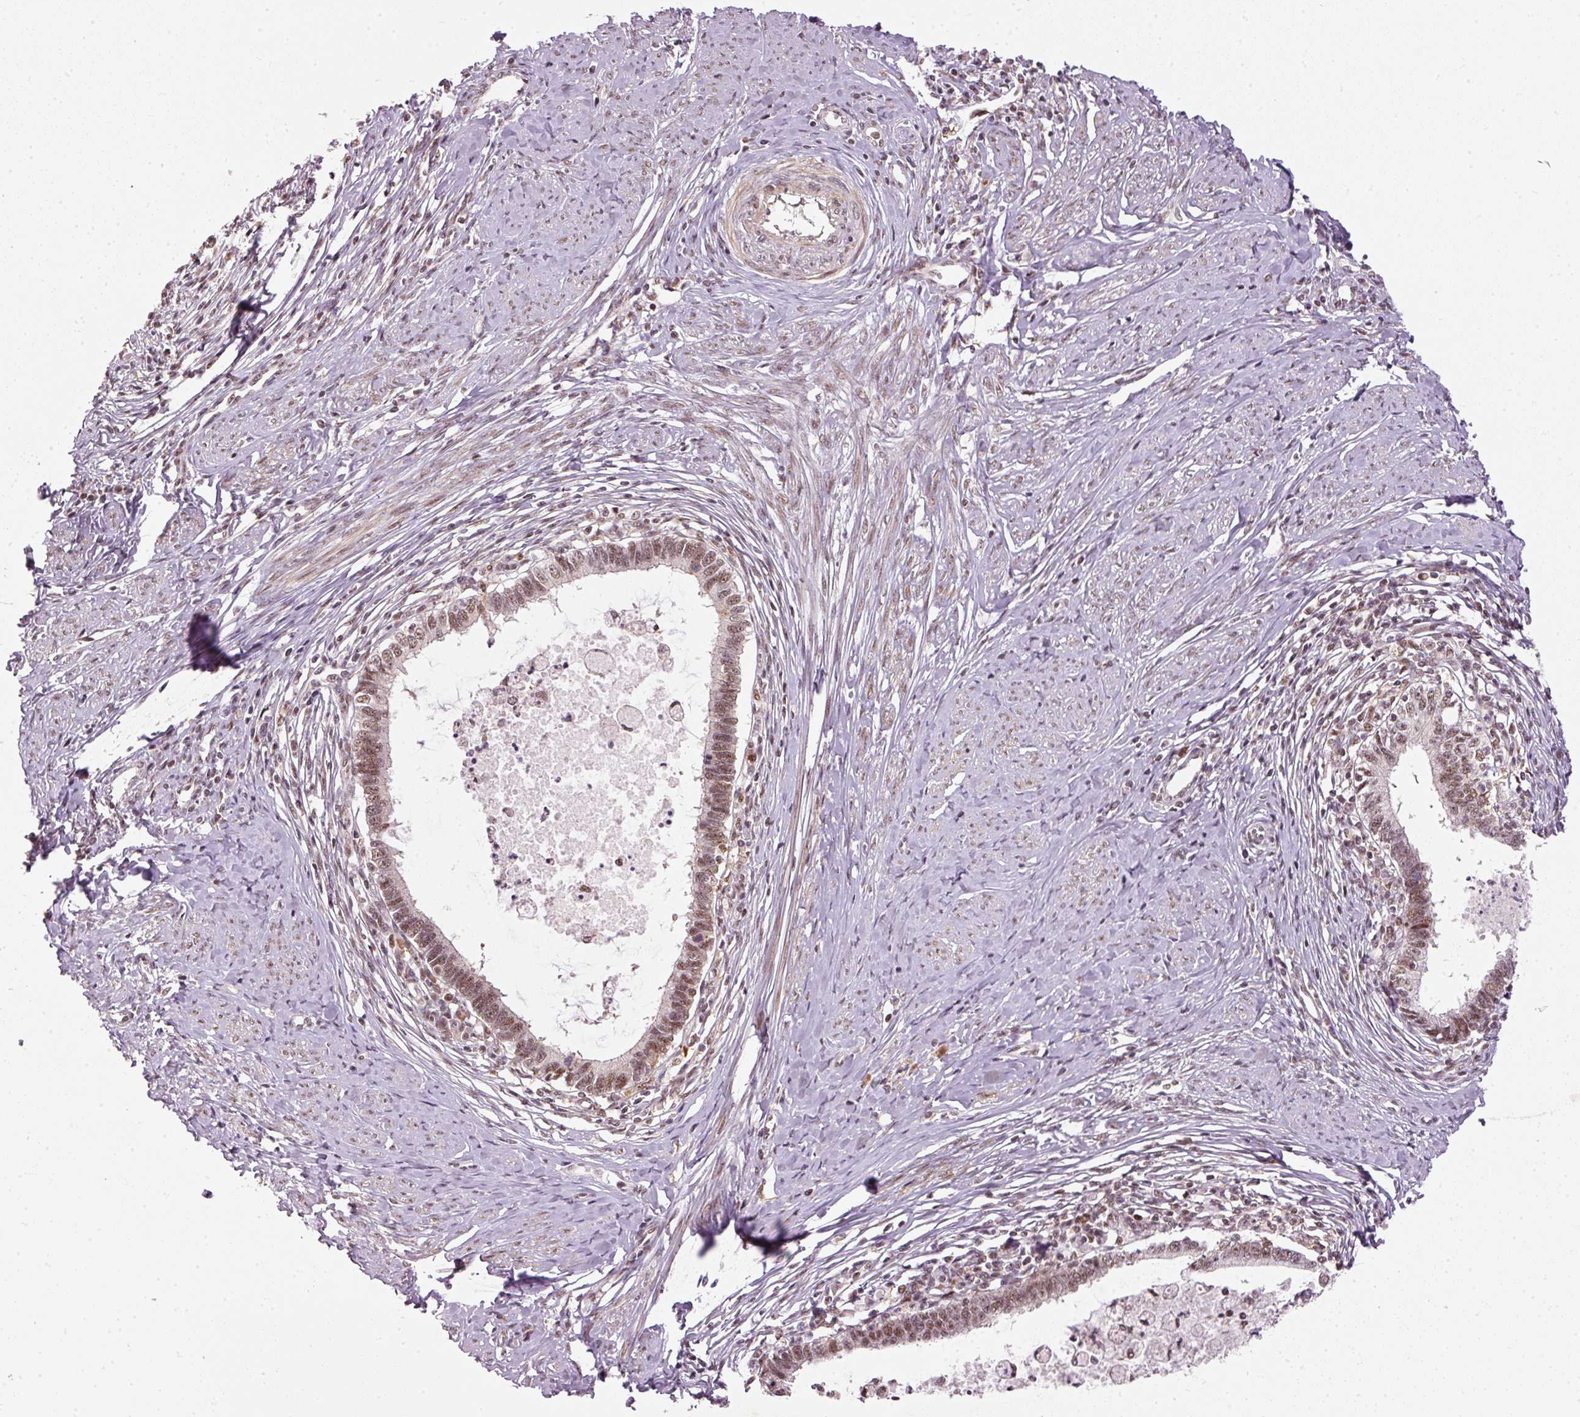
{"staining": {"intensity": "moderate", "quantity": ">75%", "location": "nuclear"}, "tissue": "cervical cancer", "cell_type": "Tumor cells", "image_type": "cancer", "snomed": [{"axis": "morphology", "description": "Adenocarcinoma, NOS"}, {"axis": "topography", "description": "Cervix"}], "caption": "Cervical cancer (adenocarcinoma) tissue shows moderate nuclear positivity in approximately >75% of tumor cells", "gene": "THOC6", "patient": {"sex": "female", "age": 36}}